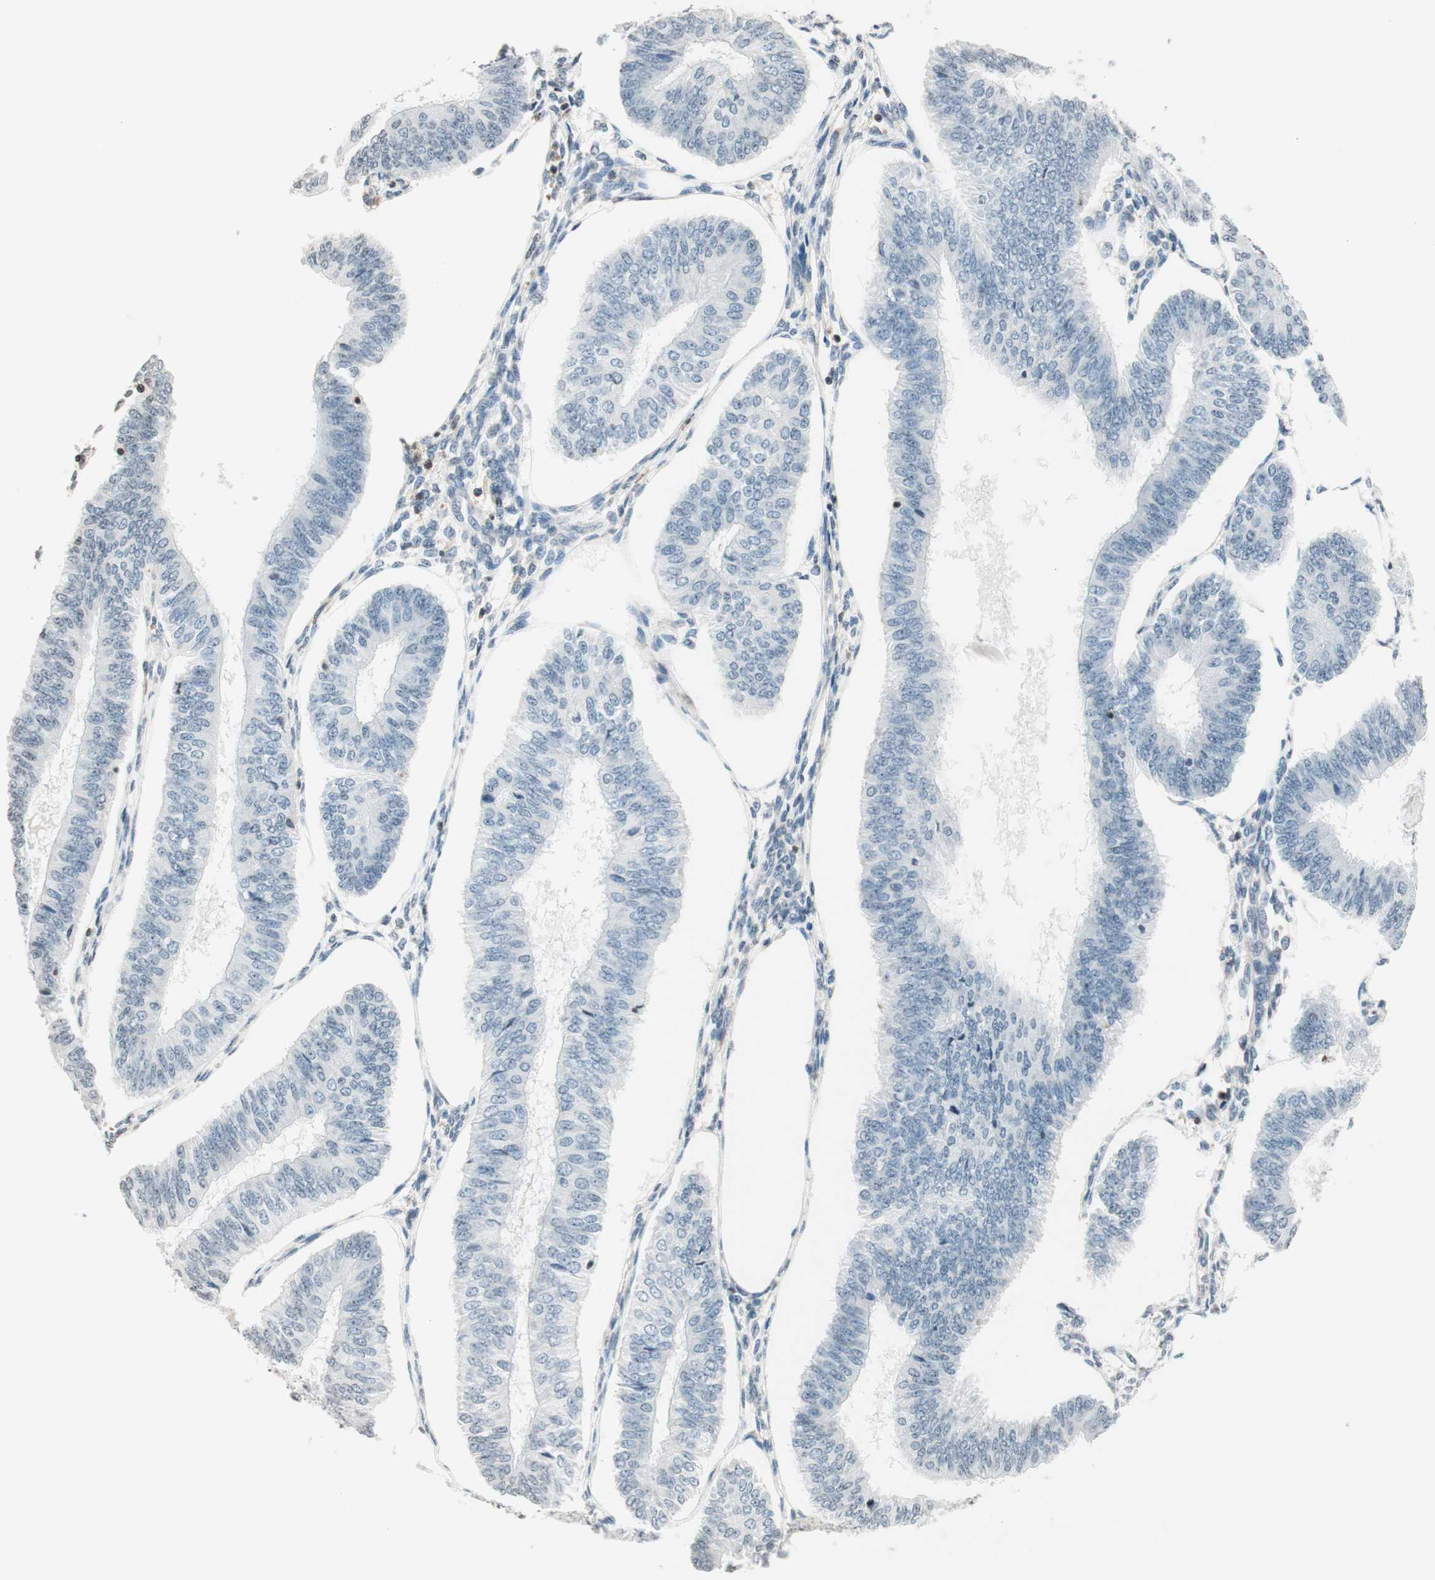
{"staining": {"intensity": "negative", "quantity": "none", "location": "none"}, "tissue": "endometrial cancer", "cell_type": "Tumor cells", "image_type": "cancer", "snomed": [{"axis": "morphology", "description": "Adenocarcinoma, NOS"}, {"axis": "topography", "description": "Endometrium"}], "caption": "The immunohistochemistry histopathology image has no significant staining in tumor cells of endometrial adenocarcinoma tissue. (Brightfield microscopy of DAB immunohistochemistry at high magnification).", "gene": "WIPF1", "patient": {"sex": "female", "age": 58}}